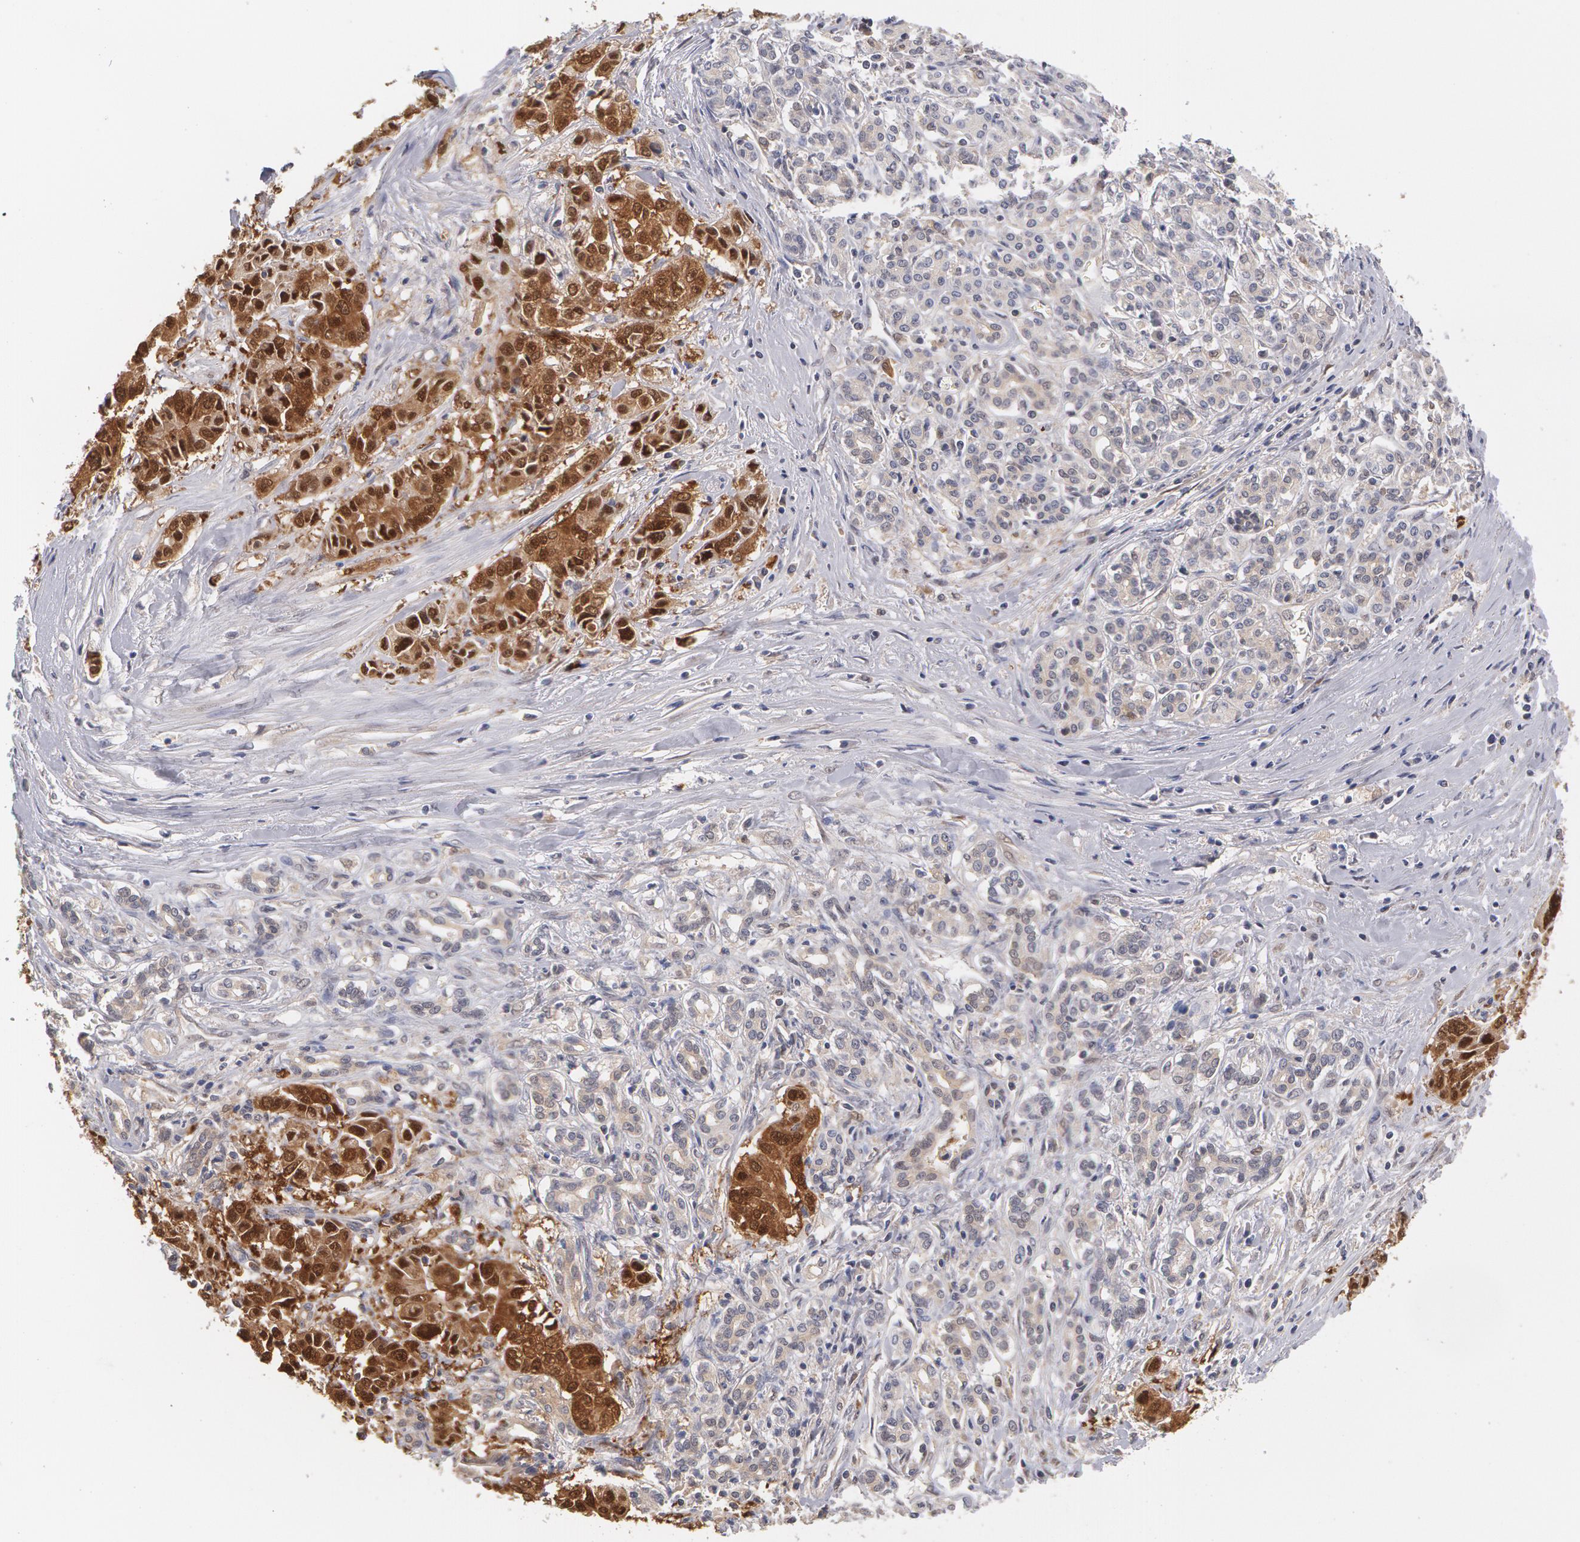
{"staining": {"intensity": "moderate", "quantity": ">75%", "location": "cytoplasmic/membranous,nuclear"}, "tissue": "pancreatic cancer", "cell_type": "Tumor cells", "image_type": "cancer", "snomed": [{"axis": "morphology", "description": "Adenocarcinoma, NOS"}, {"axis": "topography", "description": "Pancreas"}], "caption": "The photomicrograph reveals immunohistochemical staining of pancreatic cancer (adenocarcinoma). There is moderate cytoplasmic/membranous and nuclear positivity is identified in approximately >75% of tumor cells.", "gene": "TXNRD1", "patient": {"sex": "female", "age": 52}}